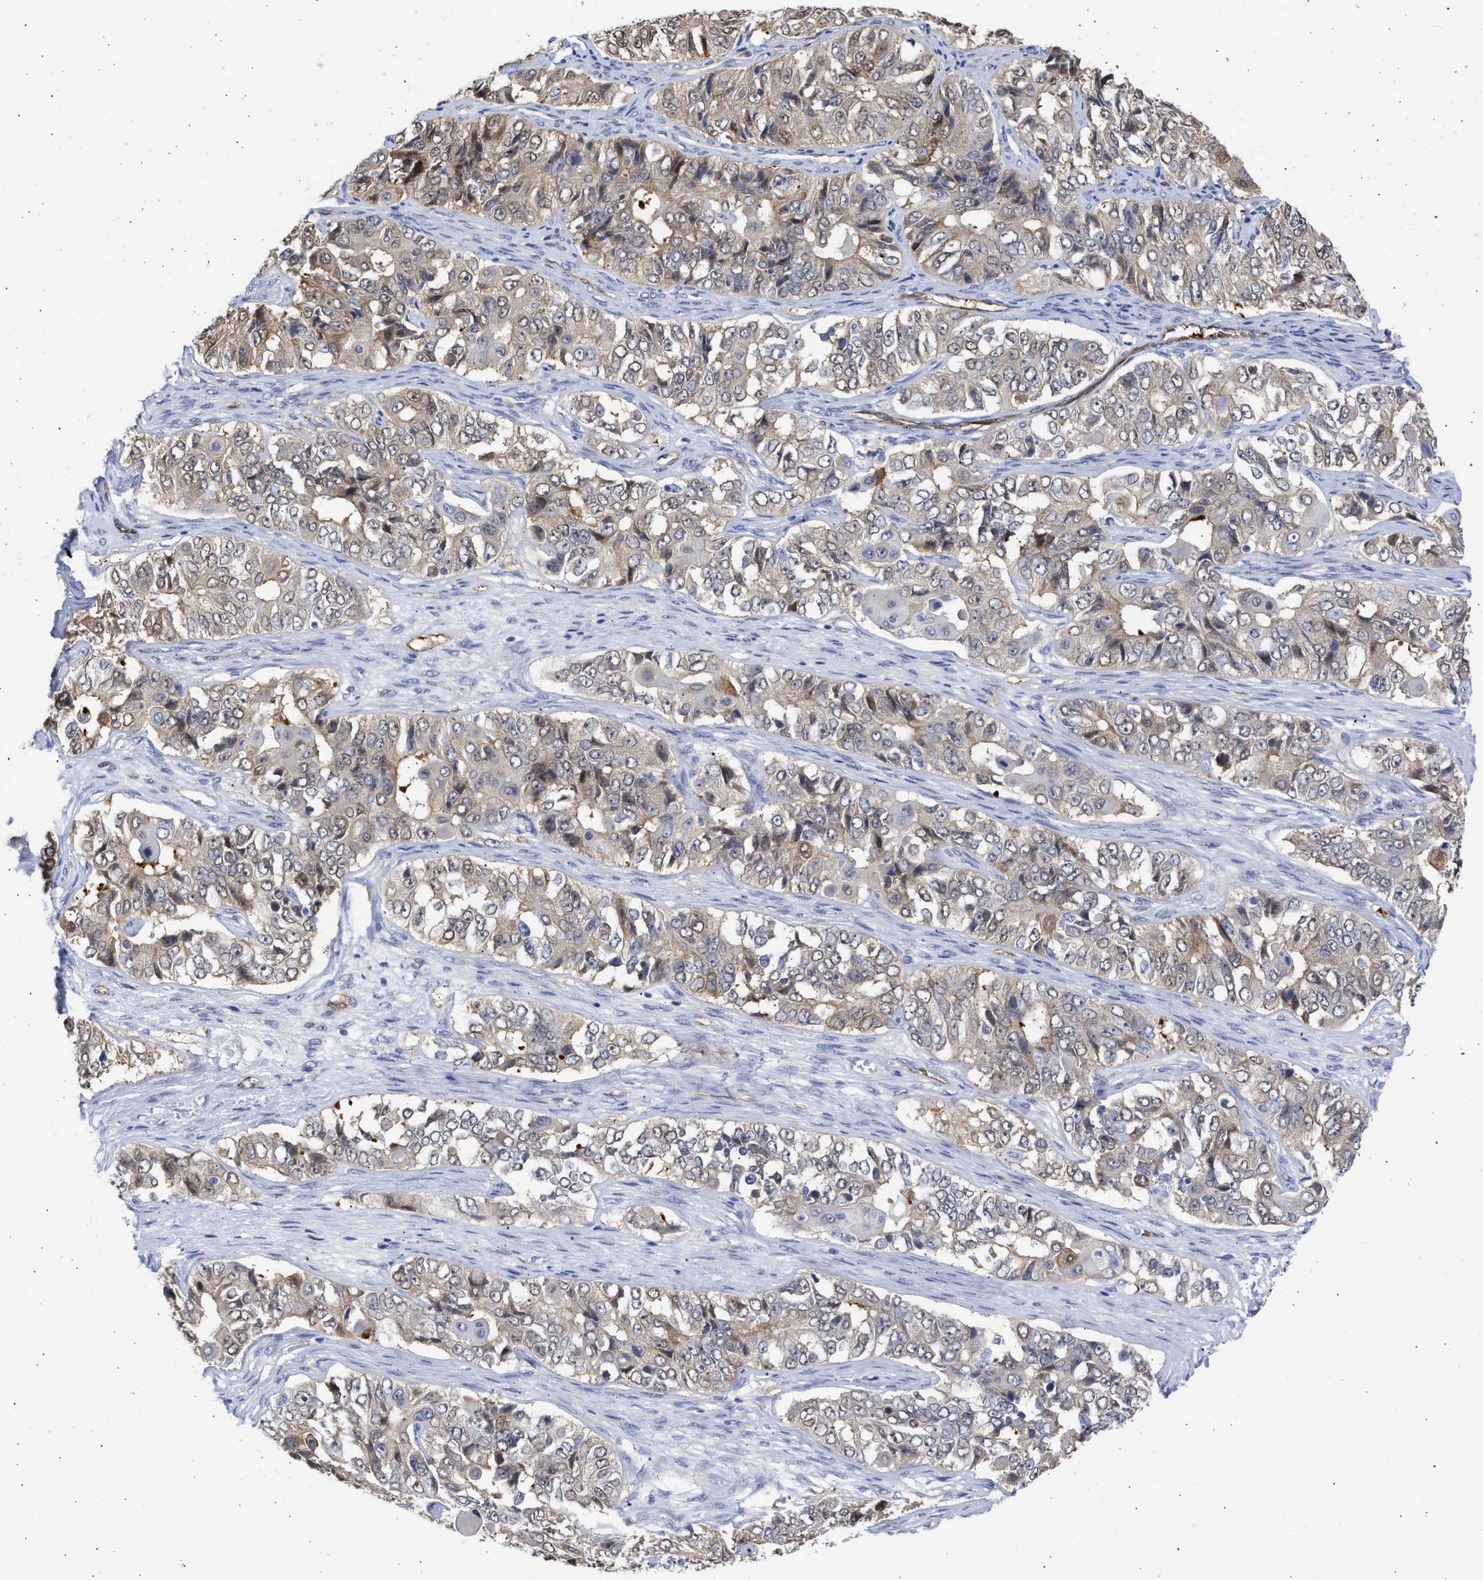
{"staining": {"intensity": "weak", "quantity": ">75%", "location": "cytoplasmic/membranous"}, "tissue": "ovarian cancer", "cell_type": "Tumor cells", "image_type": "cancer", "snomed": [{"axis": "morphology", "description": "Carcinoma, endometroid"}, {"axis": "topography", "description": "Ovary"}], "caption": "Ovarian cancer (endometroid carcinoma) stained with immunohistochemistry (IHC) demonstrates weak cytoplasmic/membranous expression in approximately >75% of tumor cells. (Brightfield microscopy of DAB IHC at high magnification).", "gene": "THRA", "patient": {"sex": "female", "age": 51}}